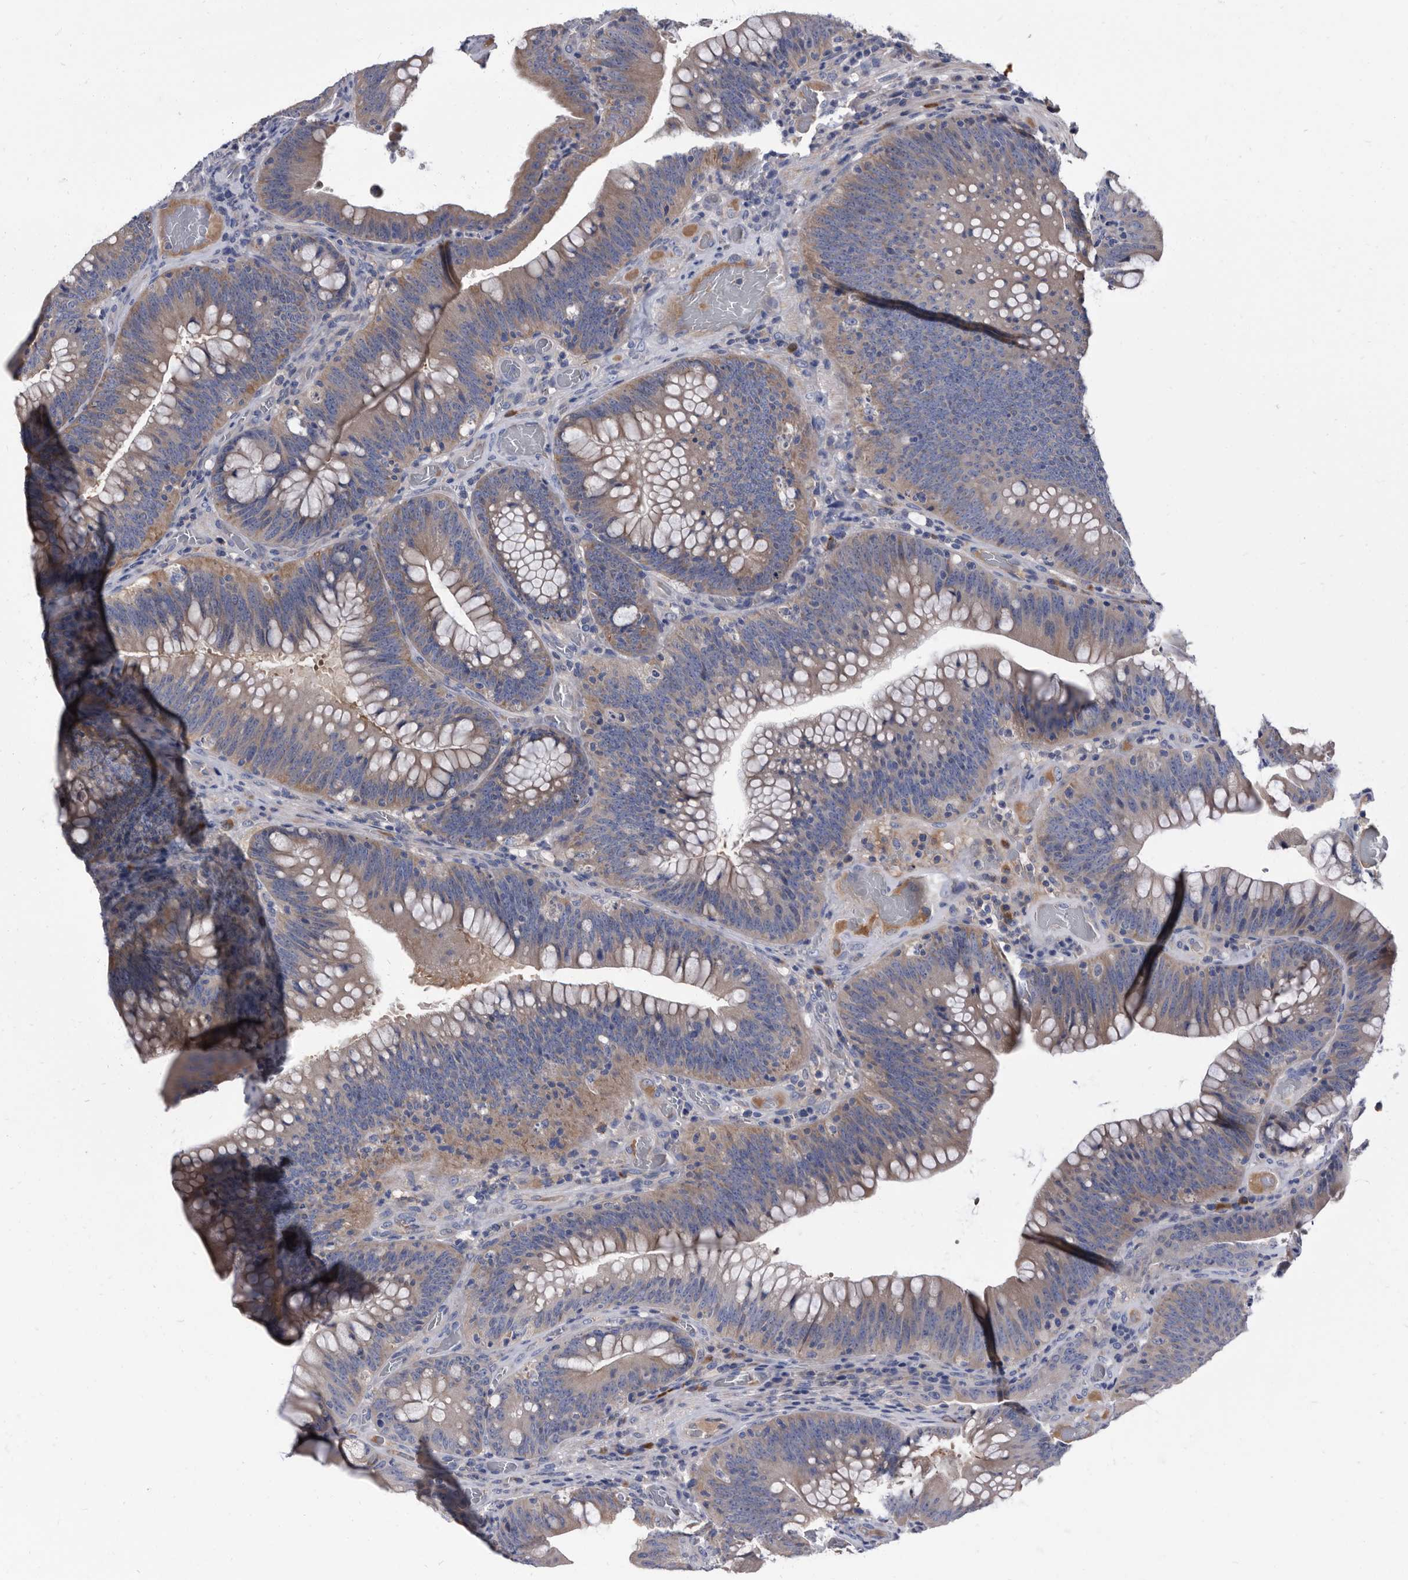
{"staining": {"intensity": "weak", "quantity": ">75%", "location": "cytoplasmic/membranous"}, "tissue": "colorectal cancer", "cell_type": "Tumor cells", "image_type": "cancer", "snomed": [{"axis": "morphology", "description": "Normal tissue, NOS"}, {"axis": "topography", "description": "Colon"}], "caption": "Weak cytoplasmic/membranous staining is appreciated in approximately >75% of tumor cells in colorectal cancer. The staining was performed using DAB, with brown indicating positive protein expression. Nuclei are stained blue with hematoxylin.", "gene": "DTNBP1", "patient": {"sex": "female", "age": 82}}